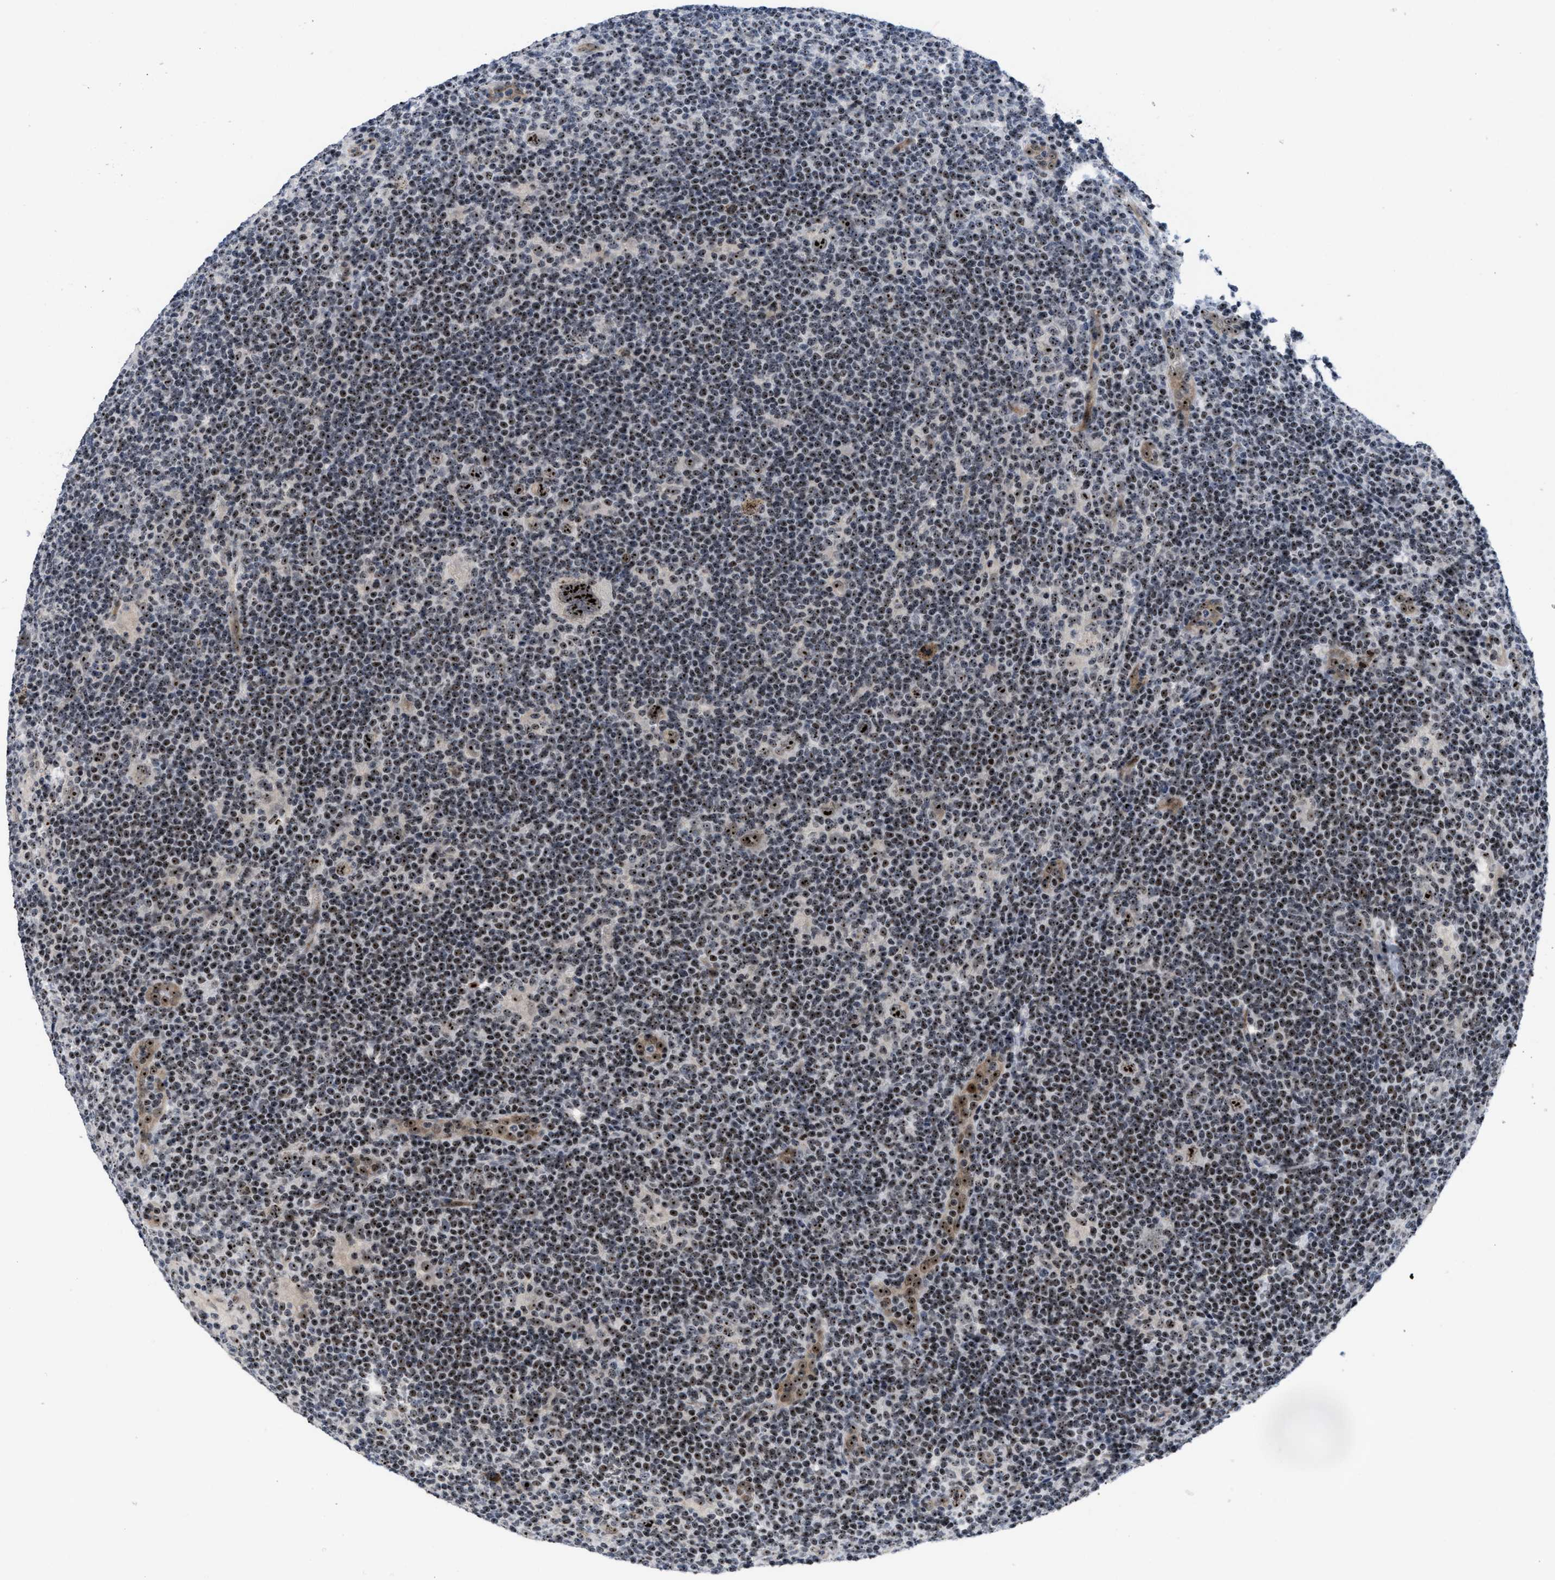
{"staining": {"intensity": "strong", "quantity": ">75%", "location": "nuclear"}, "tissue": "lymphoma", "cell_type": "Tumor cells", "image_type": "cancer", "snomed": [{"axis": "morphology", "description": "Hodgkin's disease, NOS"}, {"axis": "topography", "description": "Lymph node"}], "caption": "Immunohistochemistry (IHC) histopathology image of neoplastic tissue: human lymphoma stained using IHC exhibits high levels of strong protein expression localized specifically in the nuclear of tumor cells, appearing as a nuclear brown color.", "gene": "NOP58", "patient": {"sex": "female", "age": 57}}